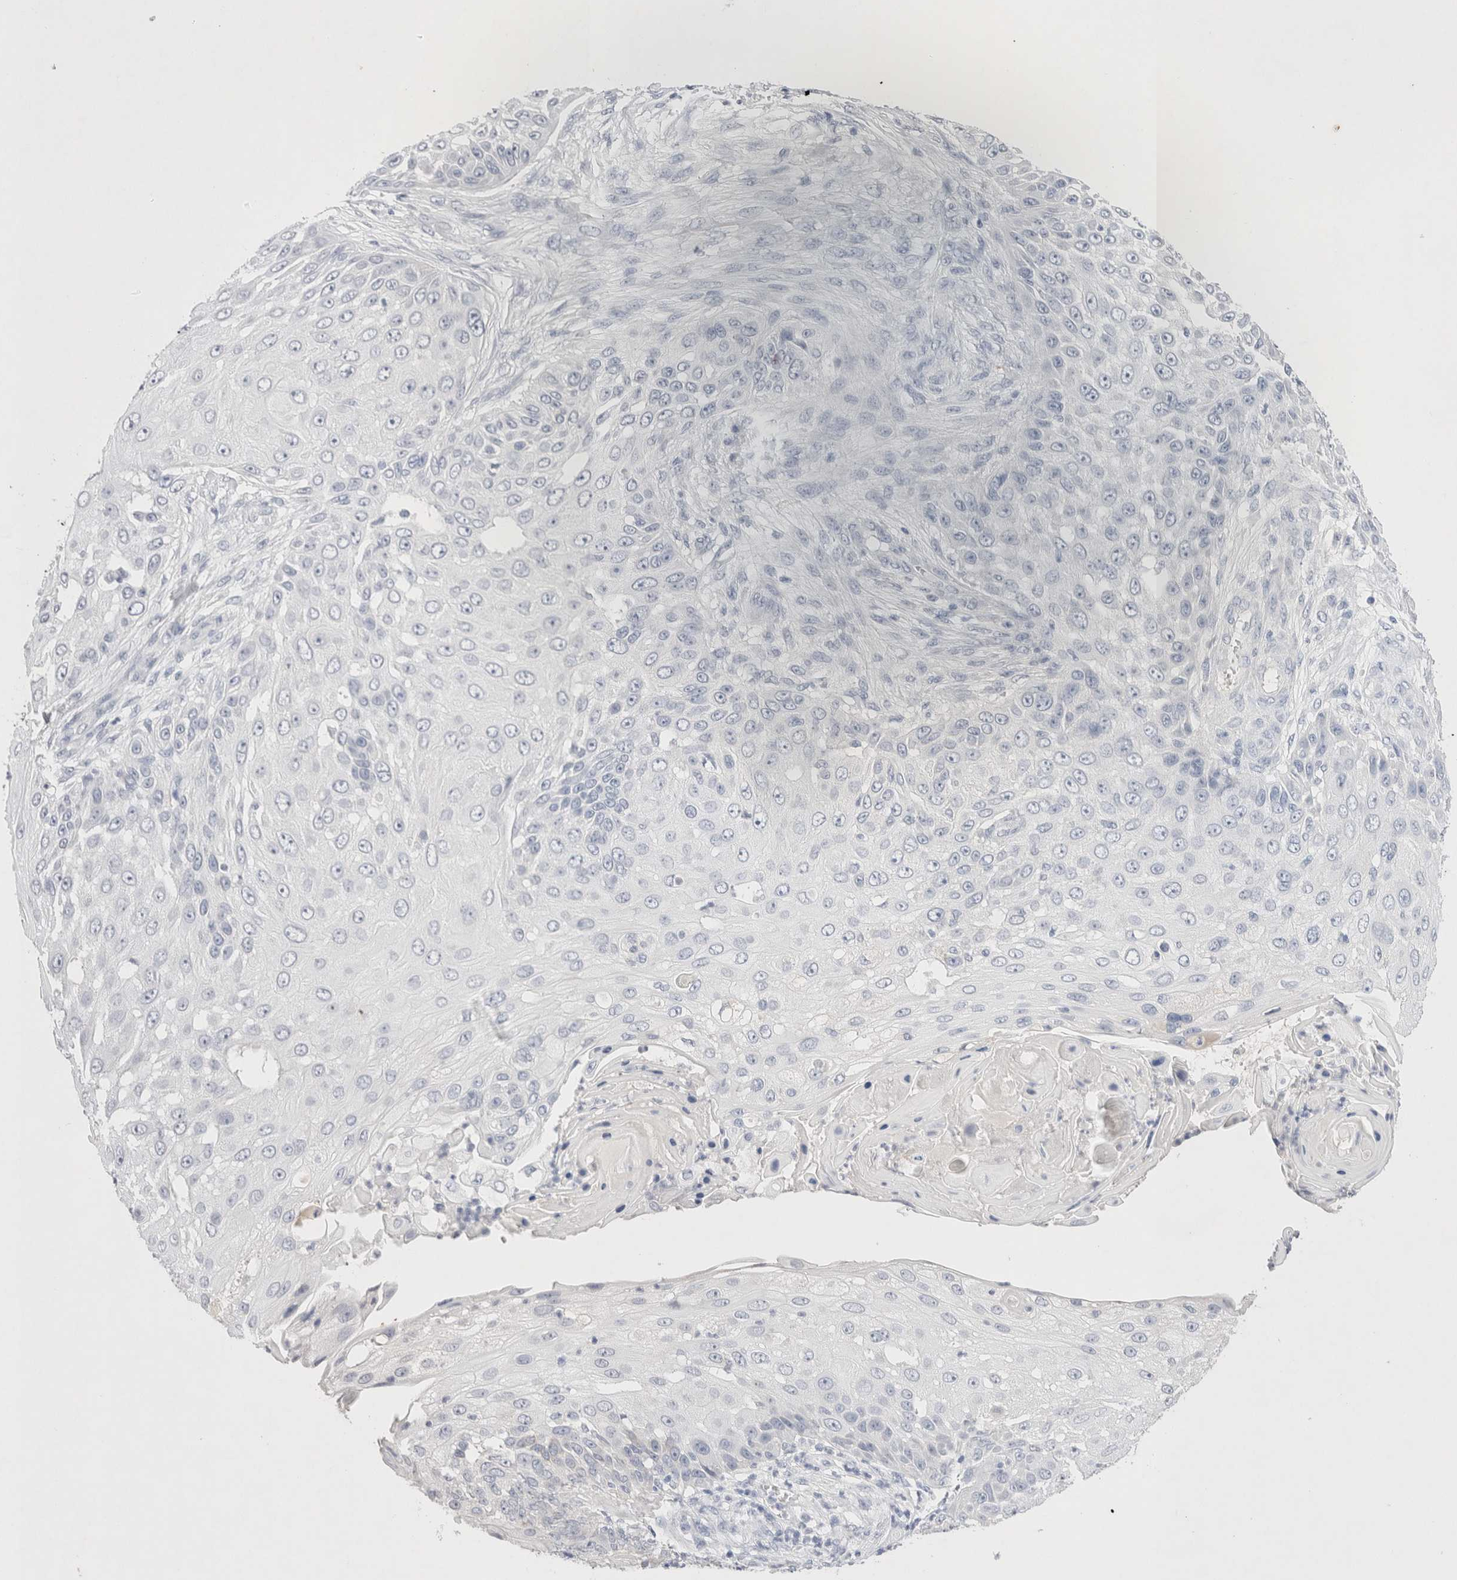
{"staining": {"intensity": "negative", "quantity": "none", "location": "none"}, "tissue": "skin cancer", "cell_type": "Tumor cells", "image_type": "cancer", "snomed": [{"axis": "morphology", "description": "Squamous cell carcinoma, NOS"}, {"axis": "topography", "description": "Skin"}], "caption": "Image shows no significant protein expression in tumor cells of skin cancer.", "gene": "EPCAM", "patient": {"sex": "female", "age": 44}}